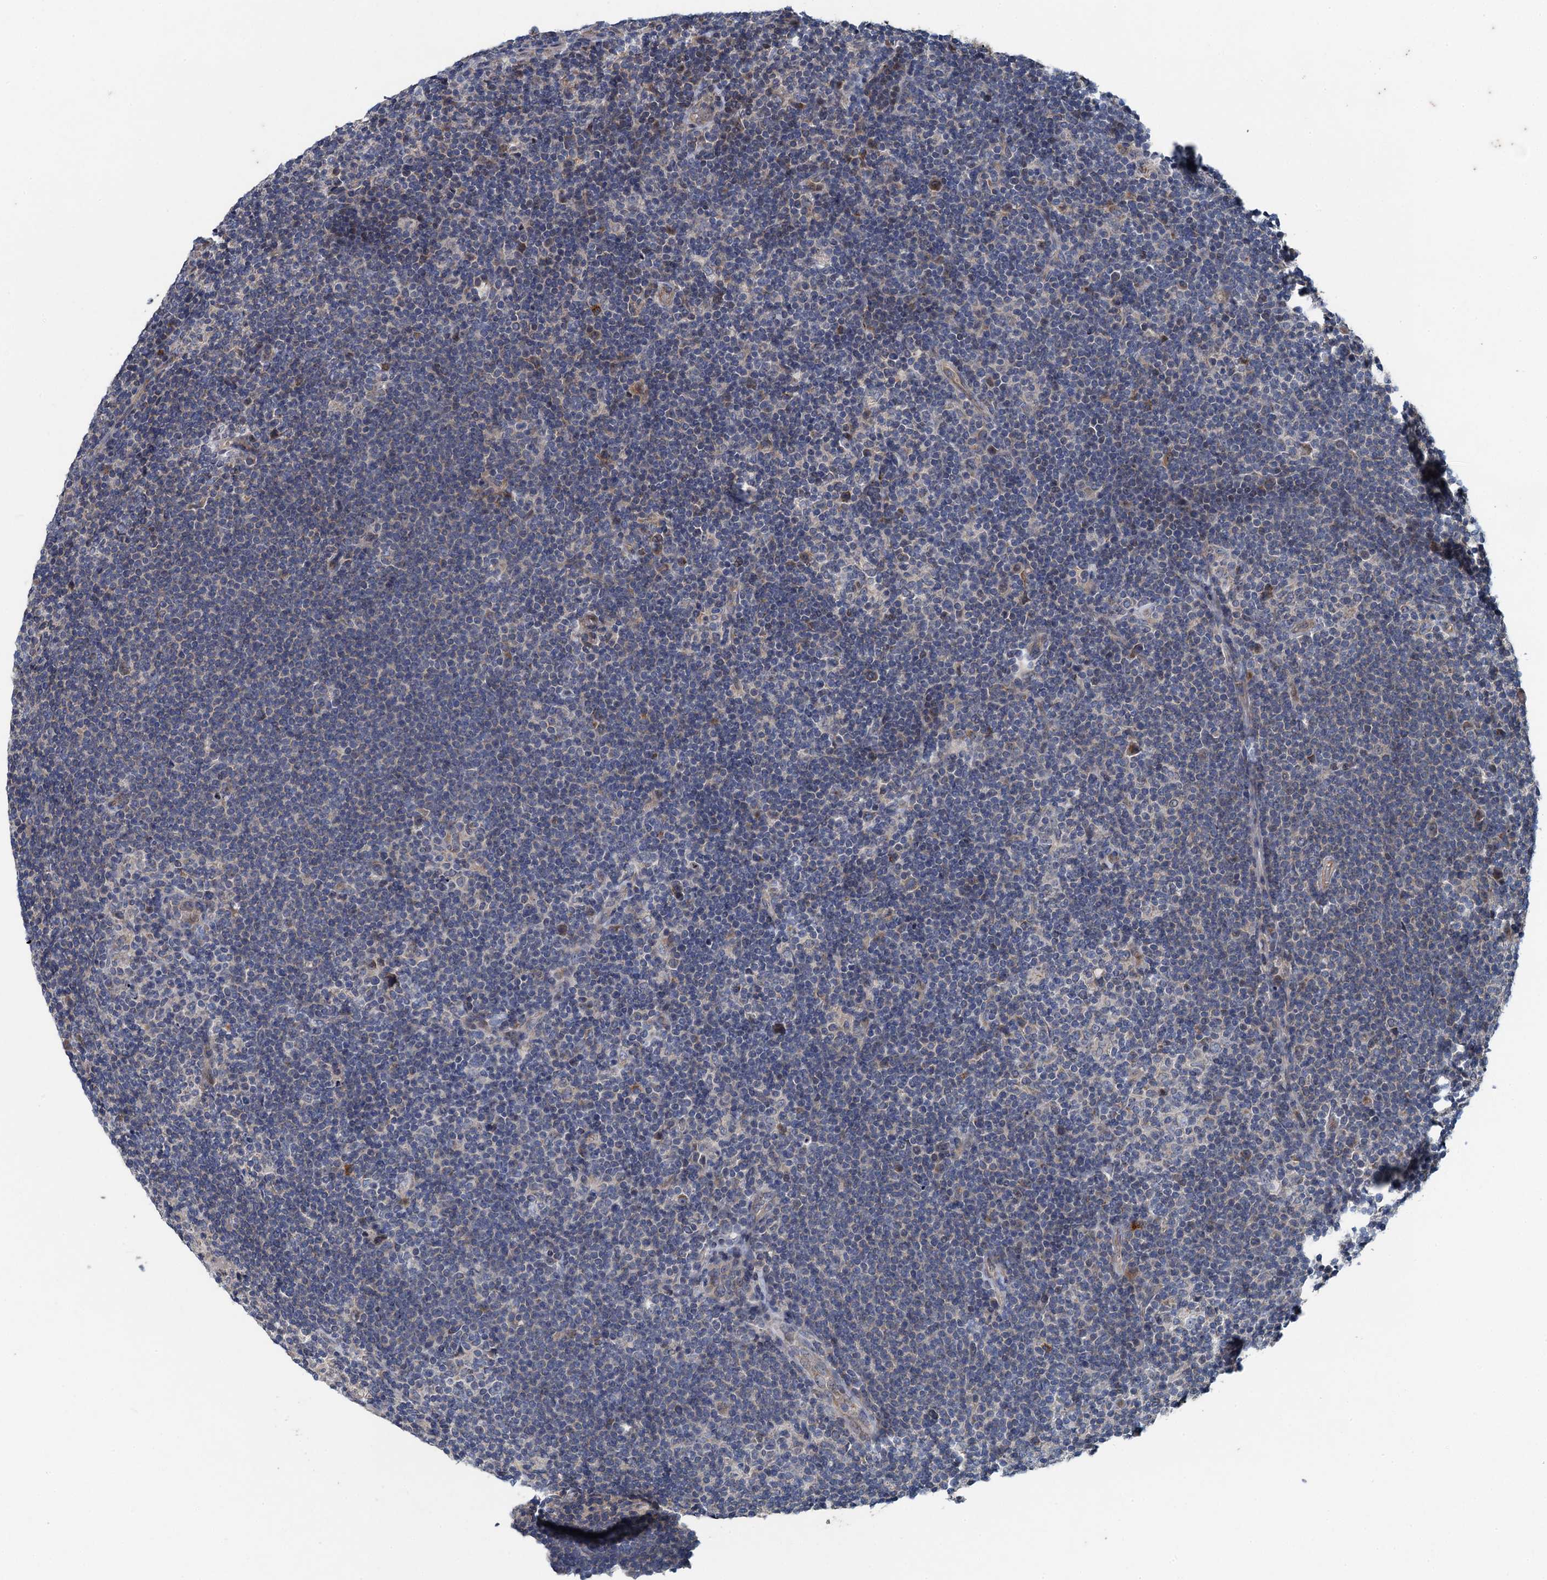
{"staining": {"intensity": "negative", "quantity": "none", "location": "none"}, "tissue": "lymphoma", "cell_type": "Tumor cells", "image_type": "cancer", "snomed": [{"axis": "morphology", "description": "Hodgkin's disease, NOS"}, {"axis": "topography", "description": "Lymph node"}], "caption": "The photomicrograph reveals no significant expression in tumor cells of lymphoma.", "gene": "KBTBD8", "patient": {"sex": "female", "age": 57}}